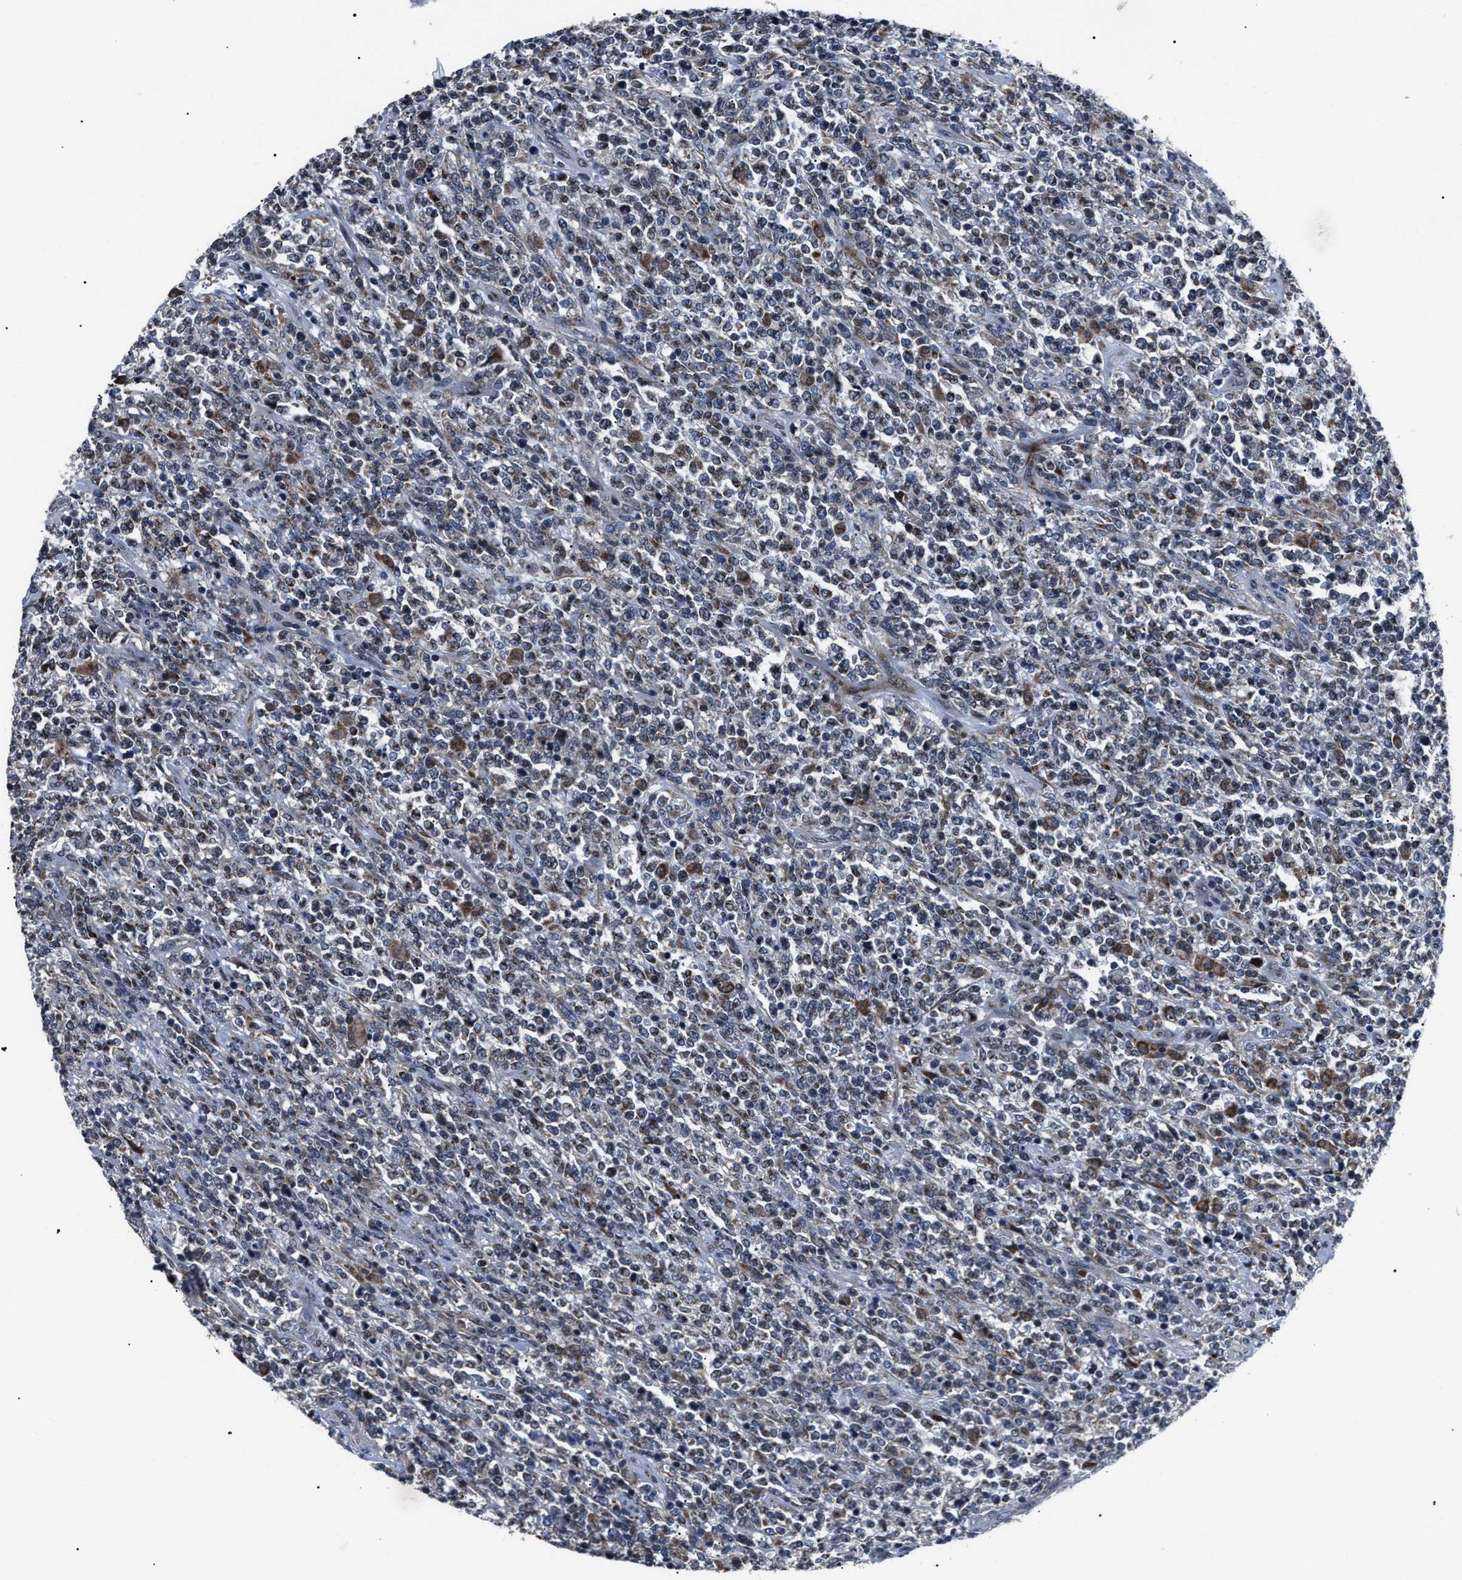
{"staining": {"intensity": "negative", "quantity": "none", "location": "none"}, "tissue": "lymphoma", "cell_type": "Tumor cells", "image_type": "cancer", "snomed": [{"axis": "morphology", "description": "Malignant lymphoma, non-Hodgkin's type, High grade"}, {"axis": "topography", "description": "Soft tissue"}], "caption": "High power microscopy image of an IHC micrograph of lymphoma, revealing no significant expression in tumor cells. The staining was performed using DAB to visualize the protein expression in brown, while the nuclei were stained in blue with hematoxylin (Magnification: 20x).", "gene": "LRRC14", "patient": {"sex": "male", "age": 18}}